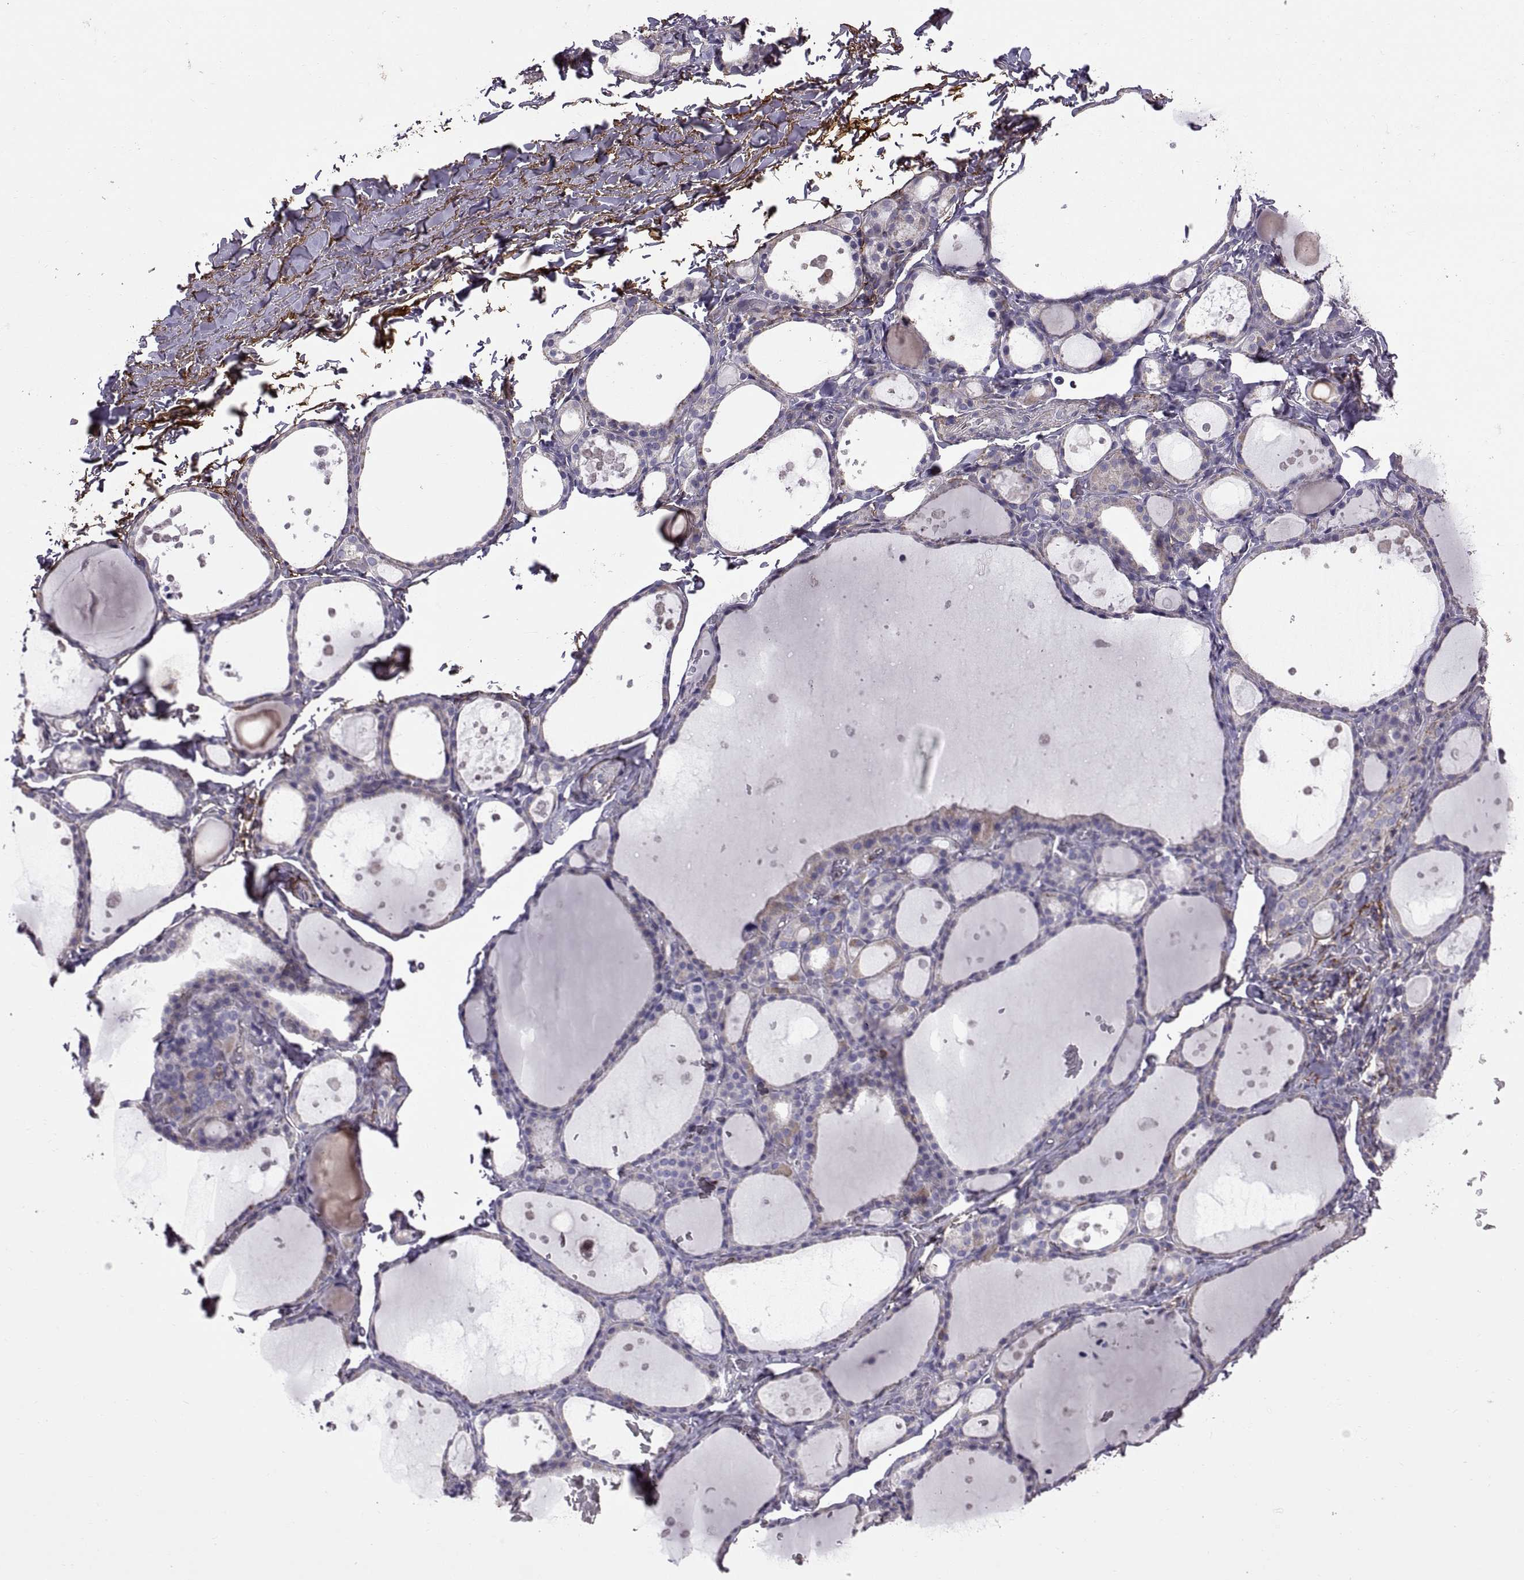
{"staining": {"intensity": "negative", "quantity": "none", "location": "none"}, "tissue": "thyroid gland", "cell_type": "Glandular cells", "image_type": "normal", "snomed": [{"axis": "morphology", "description": "Normal tissue, NOS"}, {"axis": "topography", "description": "Thyroid gland"}], "caption": "High power microscopy photomicrograph of an IHC image of normal thyroid gland, revealing no significant expression in glandular cells. (DAB (3,3'-diaminobenzidine) immunohistochemistry (IHC) visualized using brightfield microscopy, high magnification).", "gene": "EMILIN2", "patient": {"sex": "male", "age": 68}}